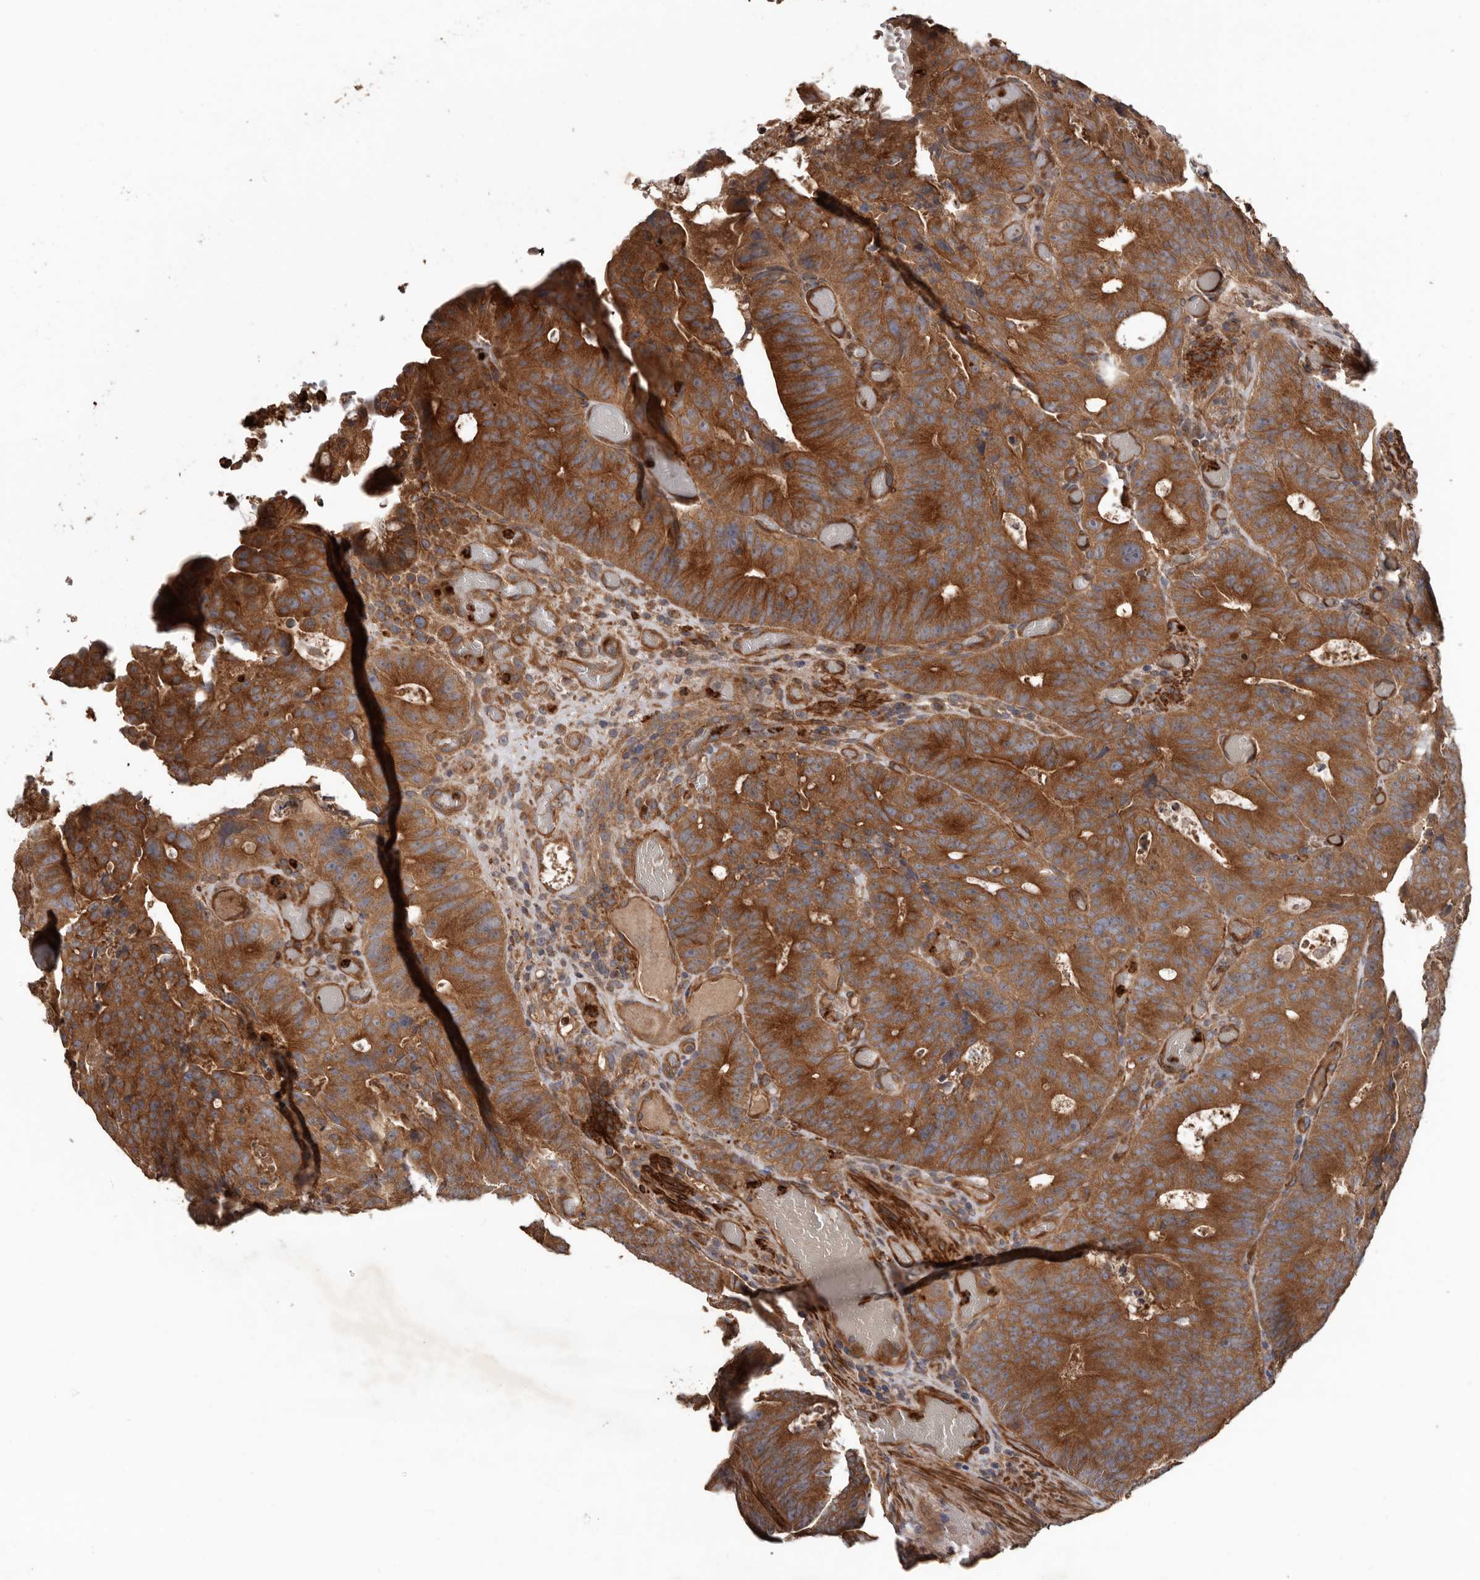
{"staining": {"intensity": "strong", "quantity": "25%-75%", "location": "cytoplasmic/membranous"}, "tissue": "colorectal cancer", "cell_type": "Tumor cells", "image_type": "cancer", "snomed": [{"axis": "morphology", "description": "Adenocarcinoma, NOS"}, {"axis": "topography", "description": "Colon"}], "caption": "Colorectal adenocarcinoma was stained to show a protein in brown. There is high levels of strong cytoplasmic/membranous expression in about 25%-75% of tumor cells. (DAB (3,3'-diaminobenzidine) IHC with brightfield microscopy, high magnification).", "gene": "ARHGEF5", "patient": {"sex": "male", "age": 87}}